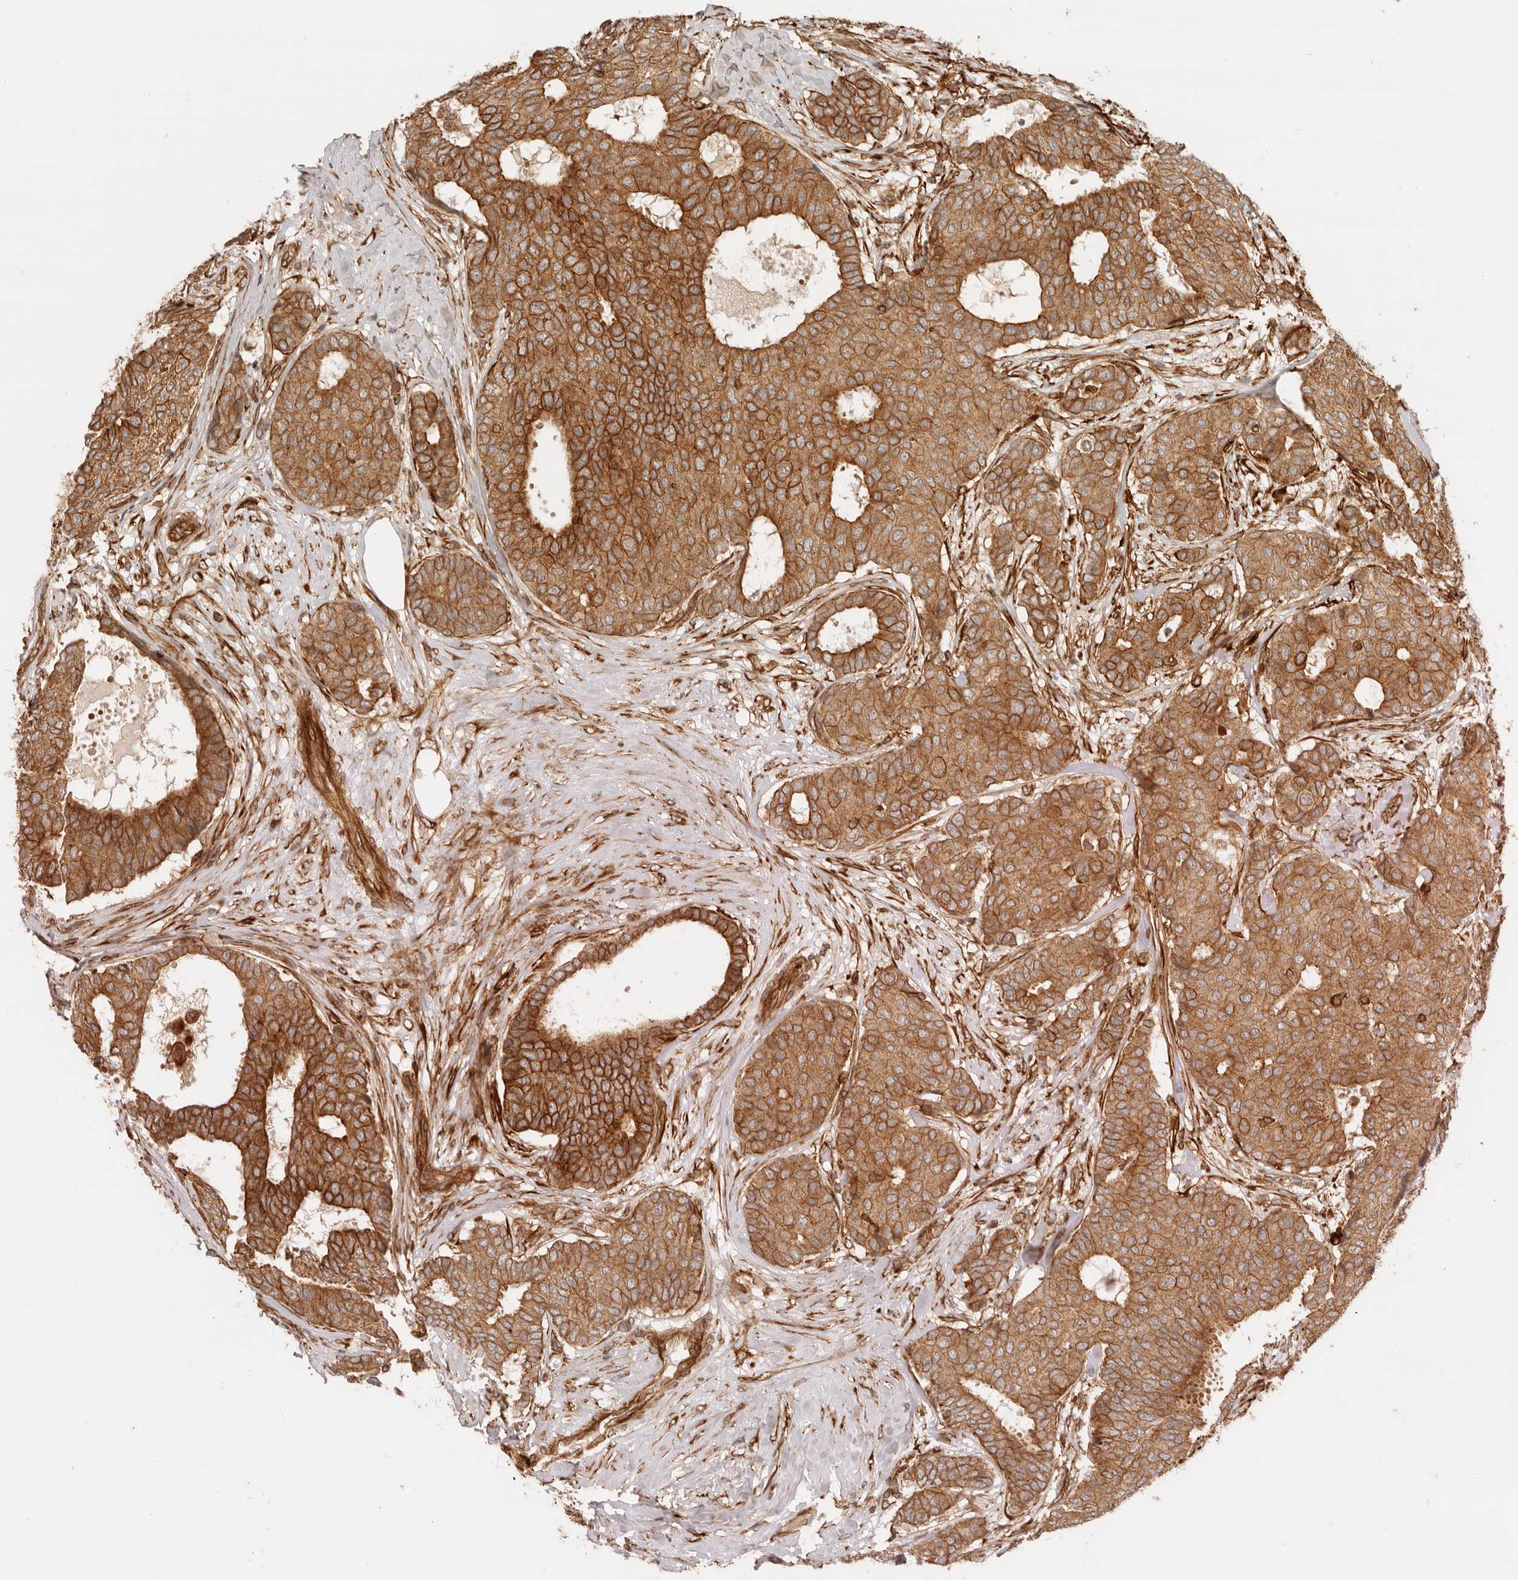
{"staining": {"intensity": "moderate", "quantity": ">75%", "location": "cytoplasmic/membranous"}, "tissue": "breast cancer", "cell_type": "Tumor cells", "image_type": "cancer", "snomed": [{"axis": "morphology", "description": "Duct carcinoma"}, {"axis": "topography", "description": "Breast"}], "caption": "The micrograph demonstrates staining of intraductal carcinoma (breast), revealing moderate cytoplasmic/membranous protein expression (brown color) within tumor cells.", "gene": "UFSP1", "patient": {"sex": "female", "age": 75}}